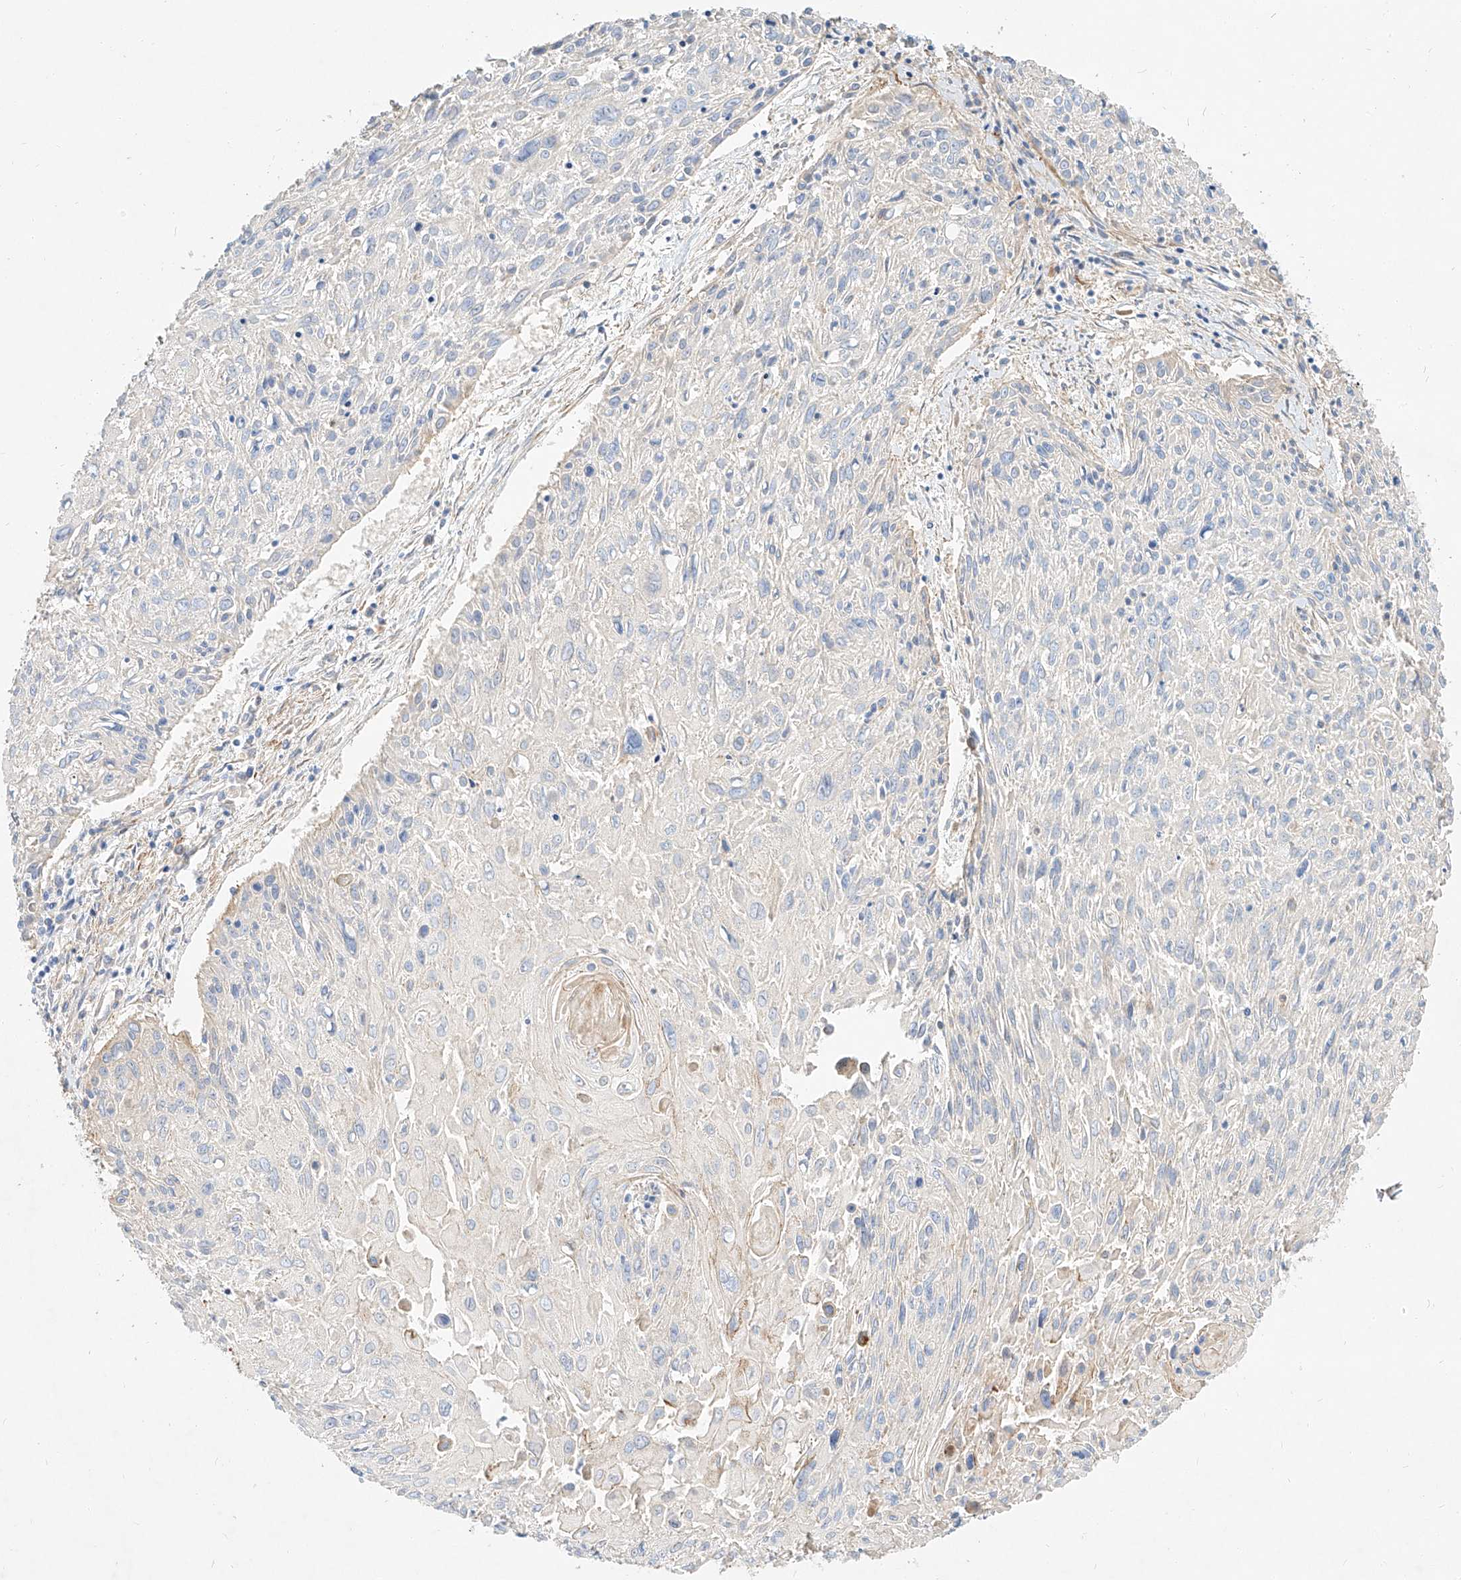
{"staining": {"intensity": "negative", "quantity": "none", "location": "none"}, "tissue": "cervical cancer", "cell_type": "Tumor cells", "image_type": "cancer", "snomed": [{"axis": "morphology", "description": "Squamous cell carcinoma, NOS"}, {"axis": "topography", "description": "Cervix"}], "caption": "Cervical squamous cell carcinoma was stained to show a protein in brown. There is no significant positivity in tumor cells. (DAB IHC, high magnification).", "gene": "KCNH5", "patient": {"sex": "female", "age": 51}}